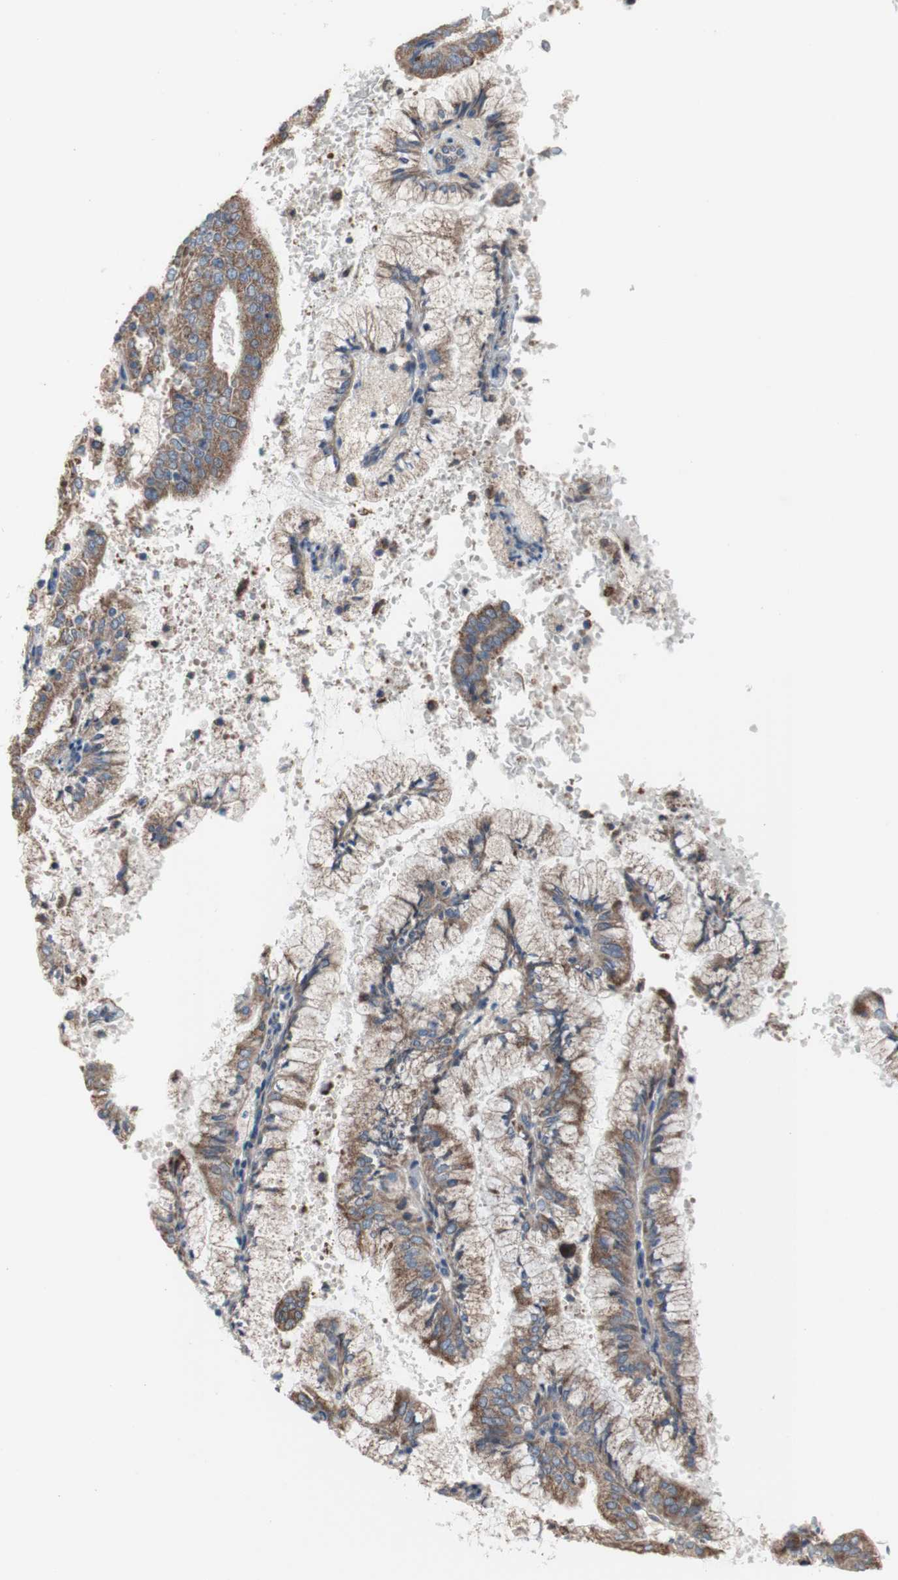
{"staining": {"intensity": "moderate", "quantity": ">75%", "location": "cytoplasmic/membranous"}, "tissue": "endometrial cancer", "cell_type": "Tumor cells", "image_type": "cancer", "snomed": [{"axis": "morphology", "description": "Adenocarcinoma, NOS"}, {"axis": "topography", "description": "Endometrium"}], "caption": "Immunohistochemistry (IHC) (DAB (3,3'-diaminobenzidine)) staining of human endometrial cancer (adenocarcinoma) demonstrates moderate cytoplasmic/membranous protein staining in approximately >75% of tumor cells. The staining was performed using DAB (3,3'-diaminobenzidine), with brown indicating positive protein expression. Nuclei are stained blue with hematoxylin.", "gene": "TTC14", "patient": {"sex": "female", "age": 63}}